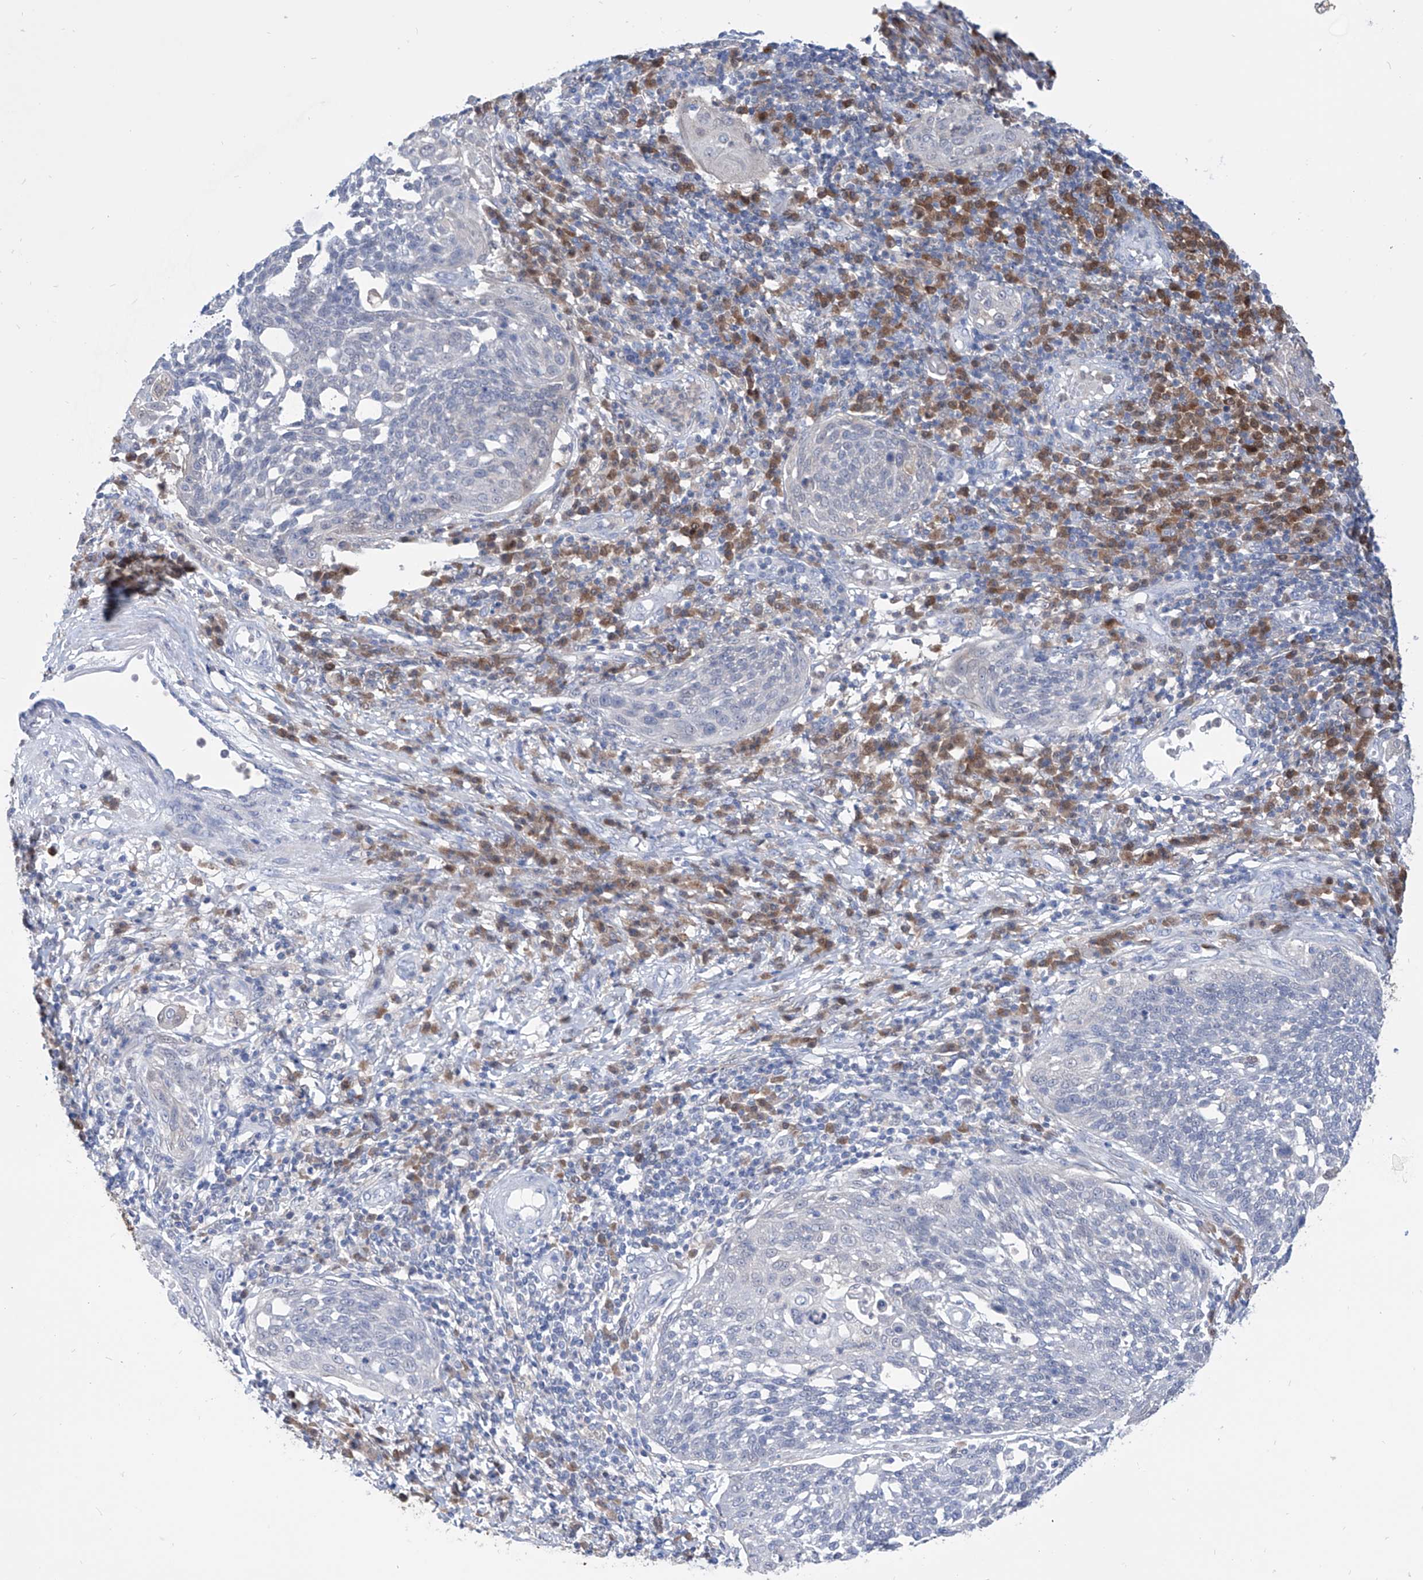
{"staining": {"intensity": "negative", "quantity": "none", "location": "none"}, "tissue": "cervical cancer", "cell_type": "Tumor cells", "image_type": "cancer", "snomed": [{"axis": "morphology", "description": "Squamous cell carcinoma, NOS"}, {"axis": "topography", "description": "Cervix"}], "caption": "Immunohistochemical staining of human squamous cell carcinoma (cervical) displays no significant expression in tumor cells. (Brightfield microscopy of DAB IHC at high magnification).", "gene": "PDXK", "patient": {"sex": "female", "age": 34}}